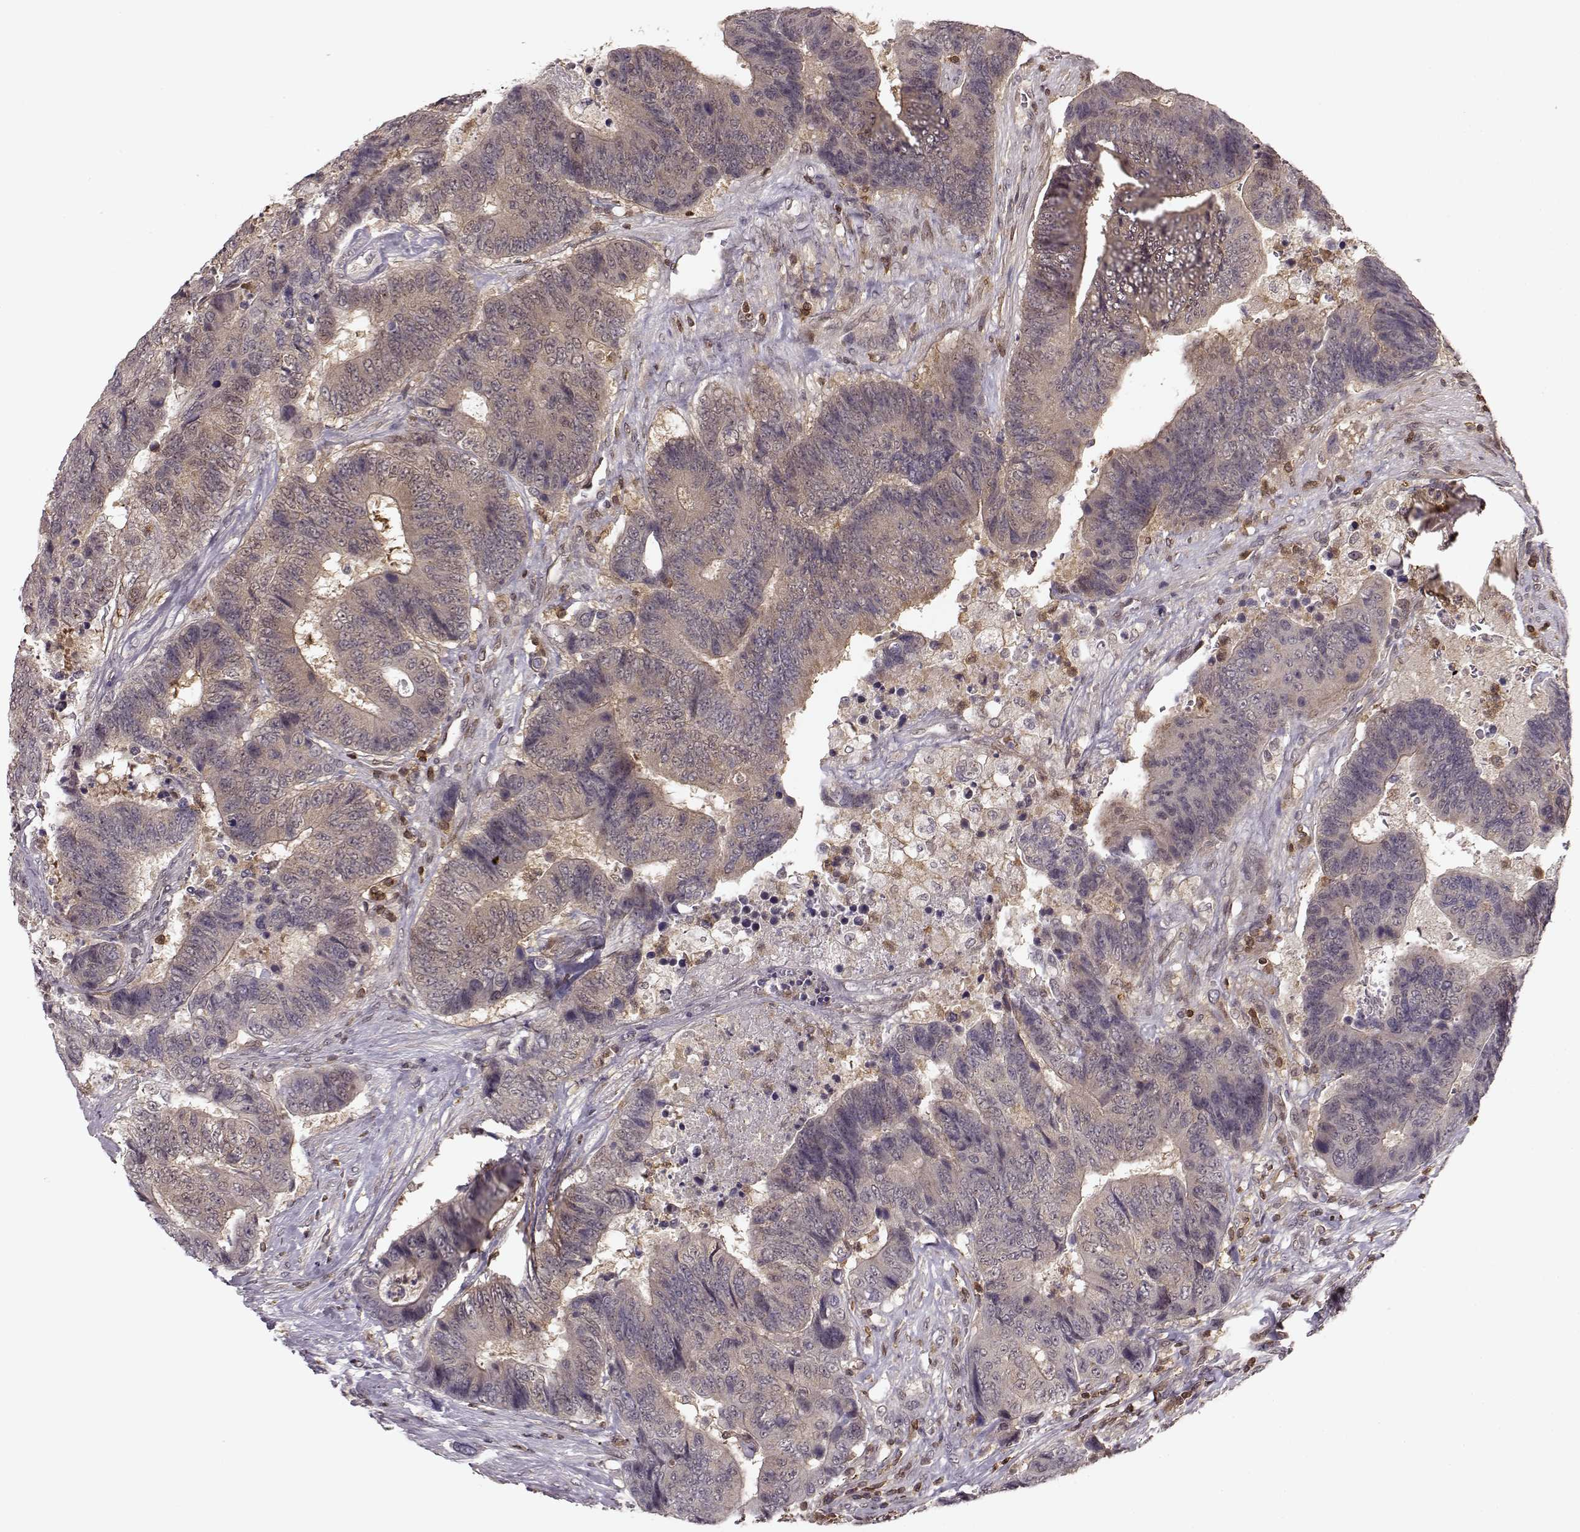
{"staining": {"intensity": "weak", "quantity": ">75%", "location": "cytoplasmic/membranous"}, "tissue": "colorectal cancer", "cell_type": "Tumor cells", "image_type": "cancer", "snomed": [{"axis": "morphology", "description": "Adenocarcinoma, NOS"}, {"axis": "topography", "description": "Colon"}], "caption": "A micrograph of human colorectal cancer (adenocarcinoma) stained for a protein exhibits weak cytoplasmic/membranous brown staining in tumor cells.", "gene": "MFSD1", "patient": {"sex": "female", "age": 48}}